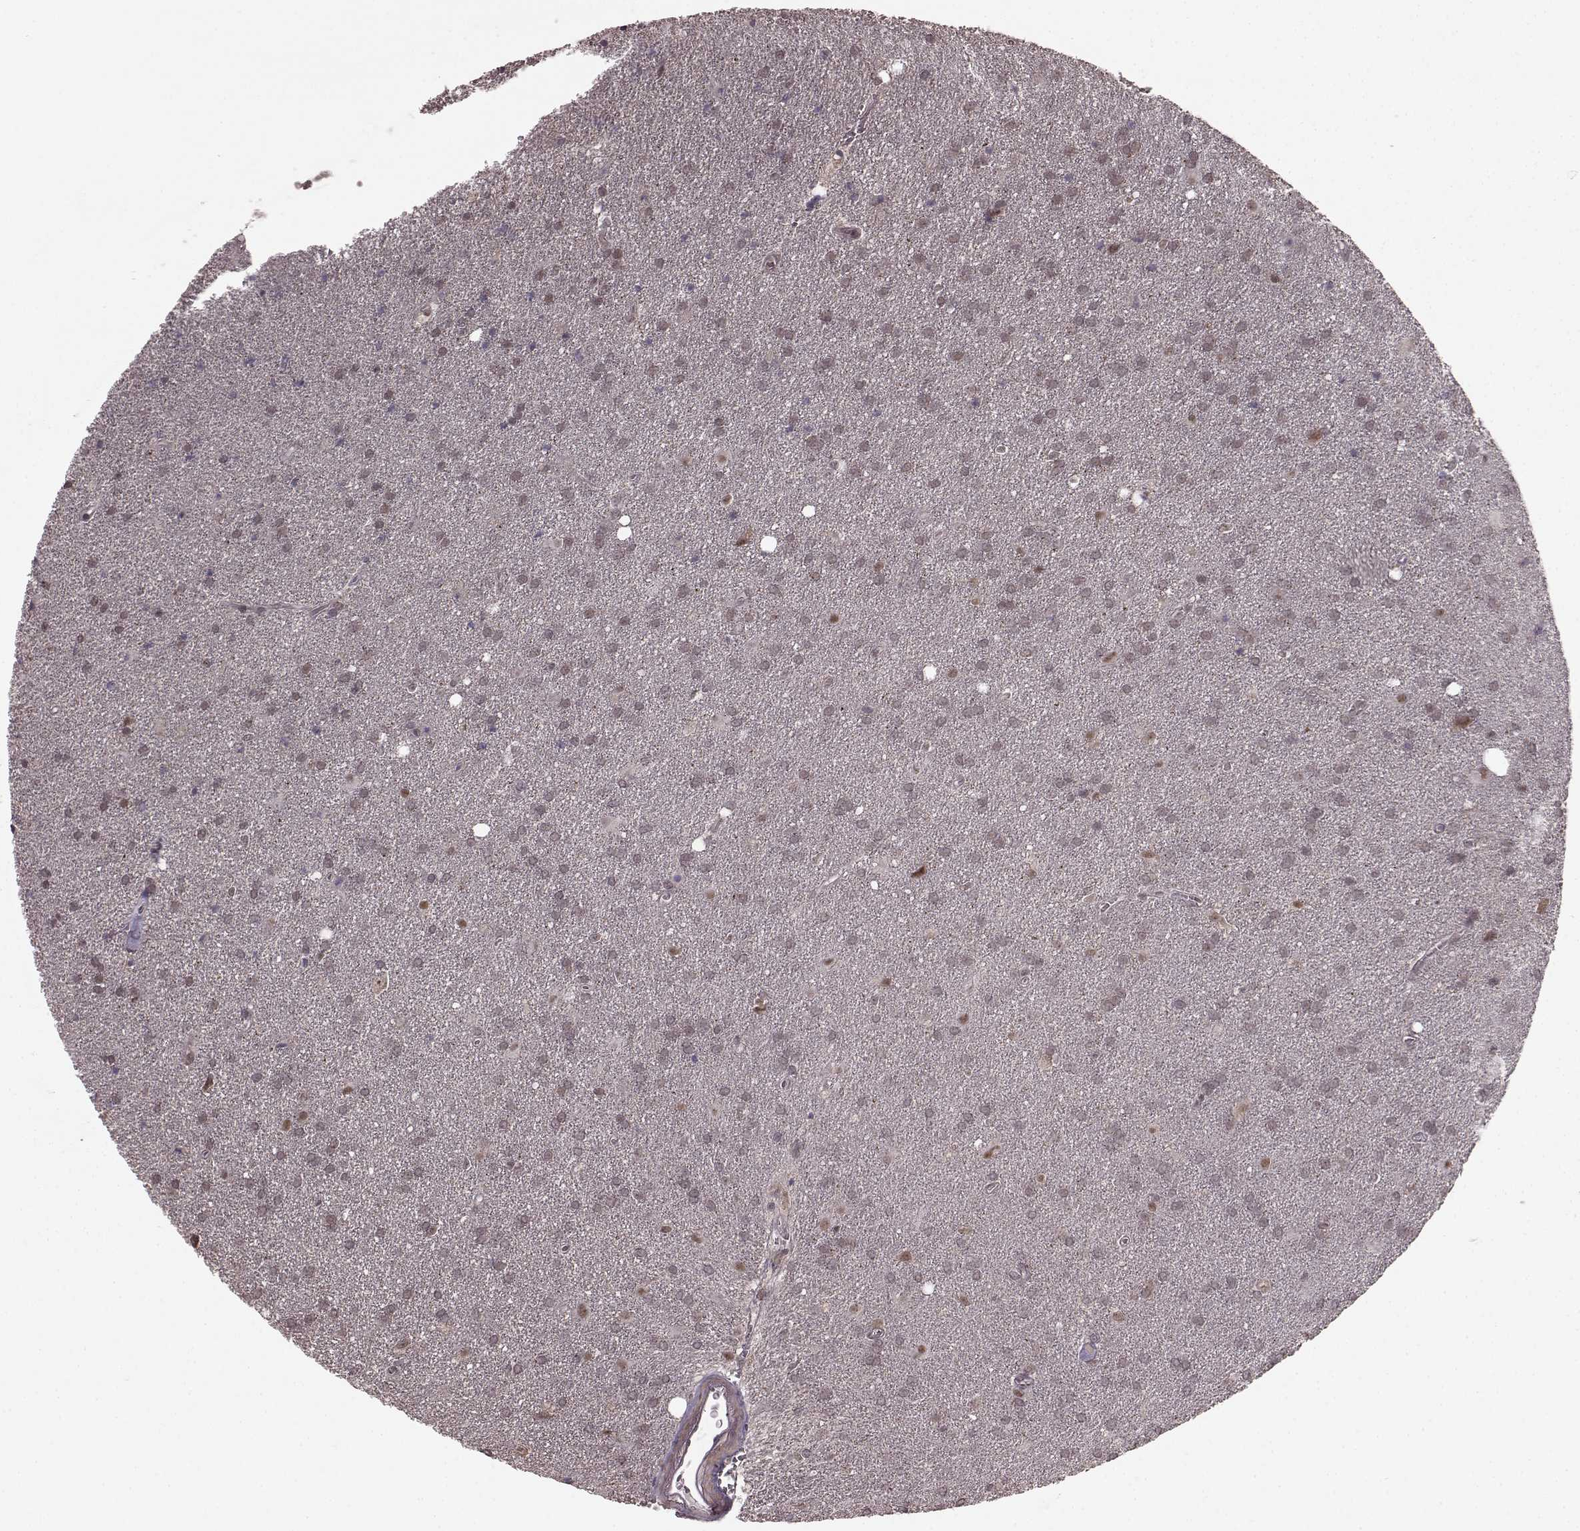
{"staining": {"intensity": "weak", "quantity": ">75%", "location": "cytoplasmic/membranous"}, "tissue": "glioma", "cell_type": "Tumor cells", "image_type": "cancer", "snomed": [{"axis": "morphology", "description": "Glioma, malignant, Low grade"}, {"axis": "topography", "description": "Brain"}], "caption": "Weak cytoplasmic/membranous positivity is identified in approximately >75% of tumor cells in glioma. Using DAB (brown) and hematoxylin (blue) stains, captured at high magnification using brightfield microscopy.", "gene": "PLCB4", "patient": {"sex": "male", "age": 58}}